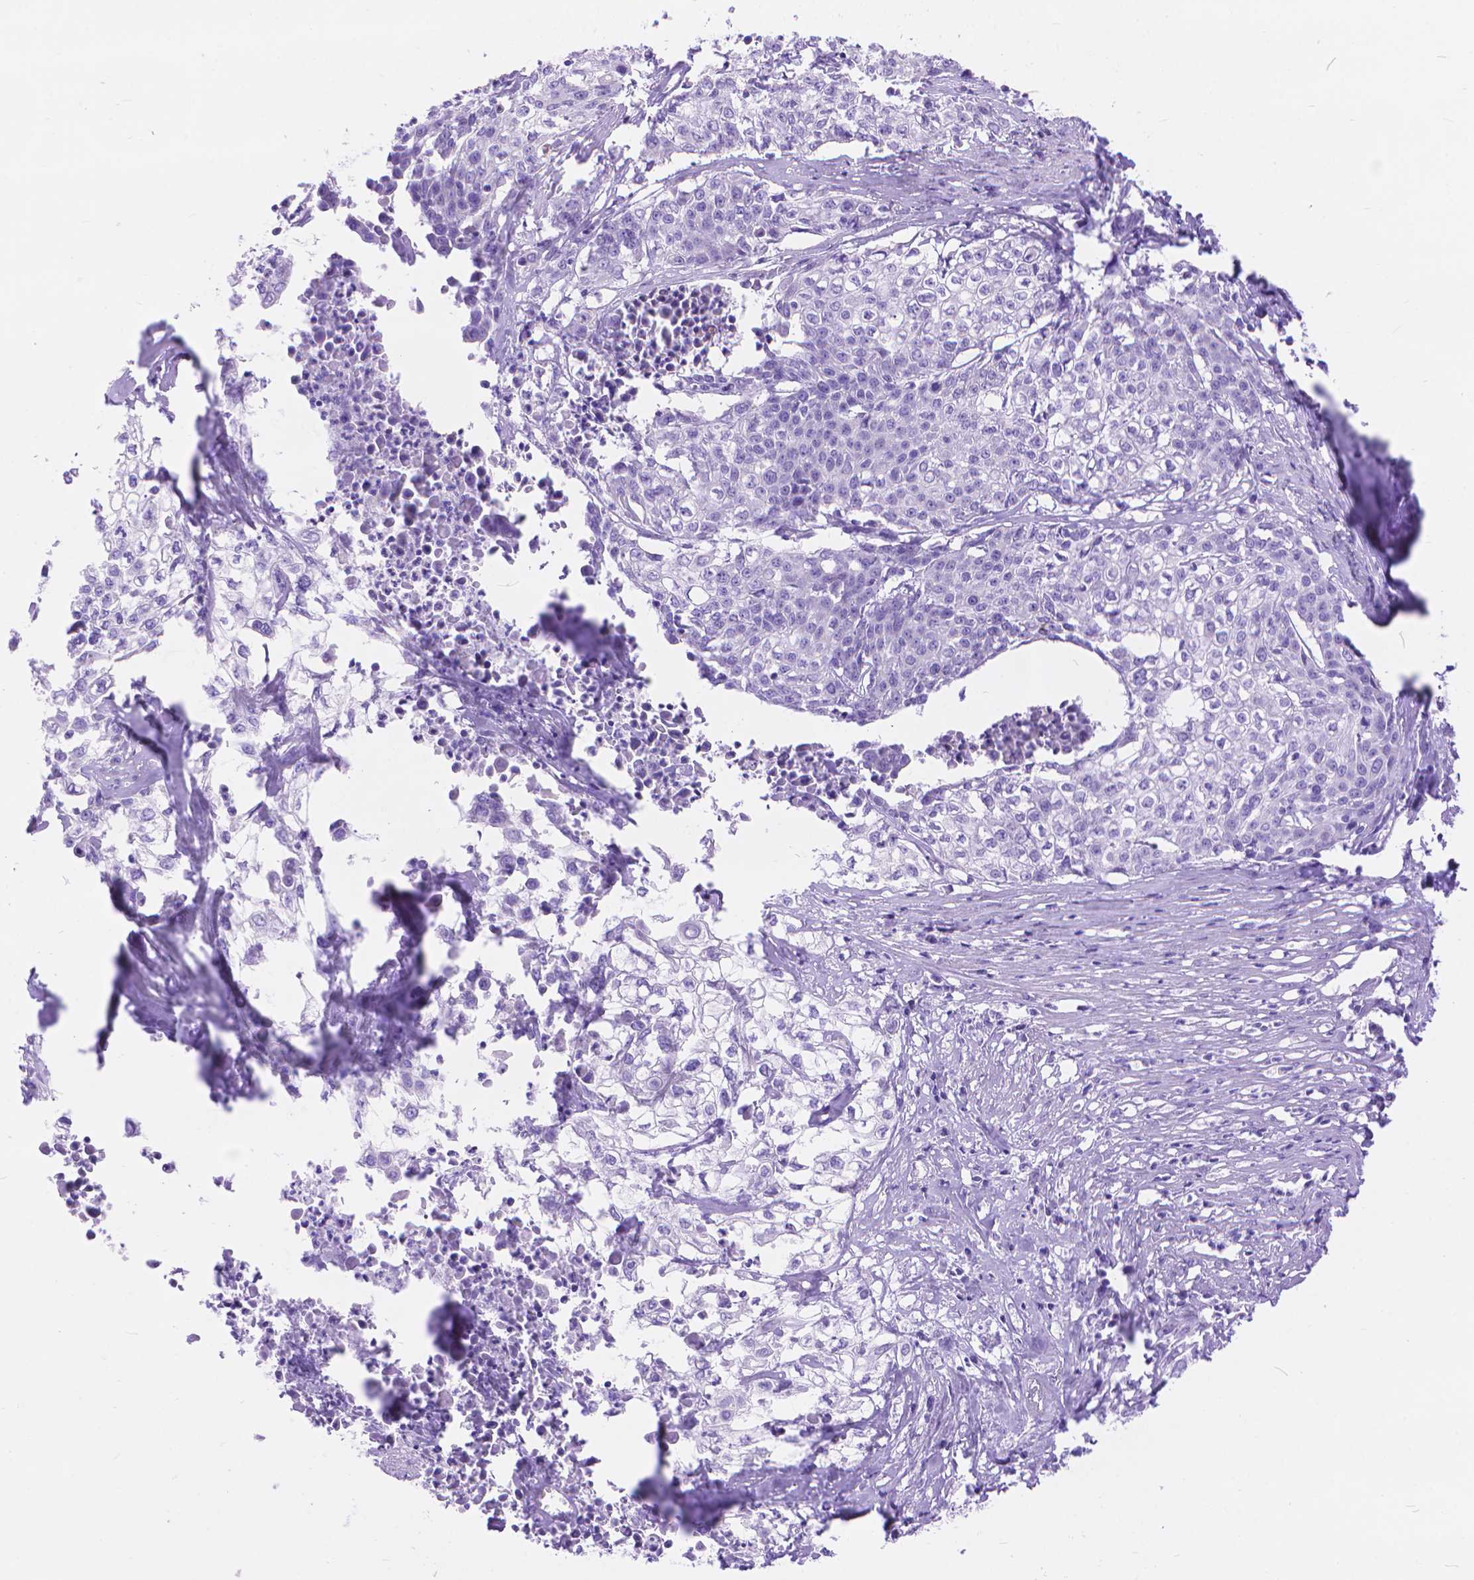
{"staining": {"intensity": "negative", "quantity": "none", "location": "none"}, "tissue": "cervical cancer", "cell_type": "Tumor cells", "image_type": "cancer", "snomed": [{"axis": "morphology", "description": "Squamous cell carcinoma, NOS"}, {"axis": "topography", "description": "Cervix"}], "caption": "A photomicrograph of cervical cancer (squamous cell carcinoma) stained for a protein demonstrates no brown staining in tumor cells. (DAB (3,3'-diaminobenzidine) IHC, high magnification).", "gene": "DHRS2", "patient": {"sex": "female", "age": 39}}